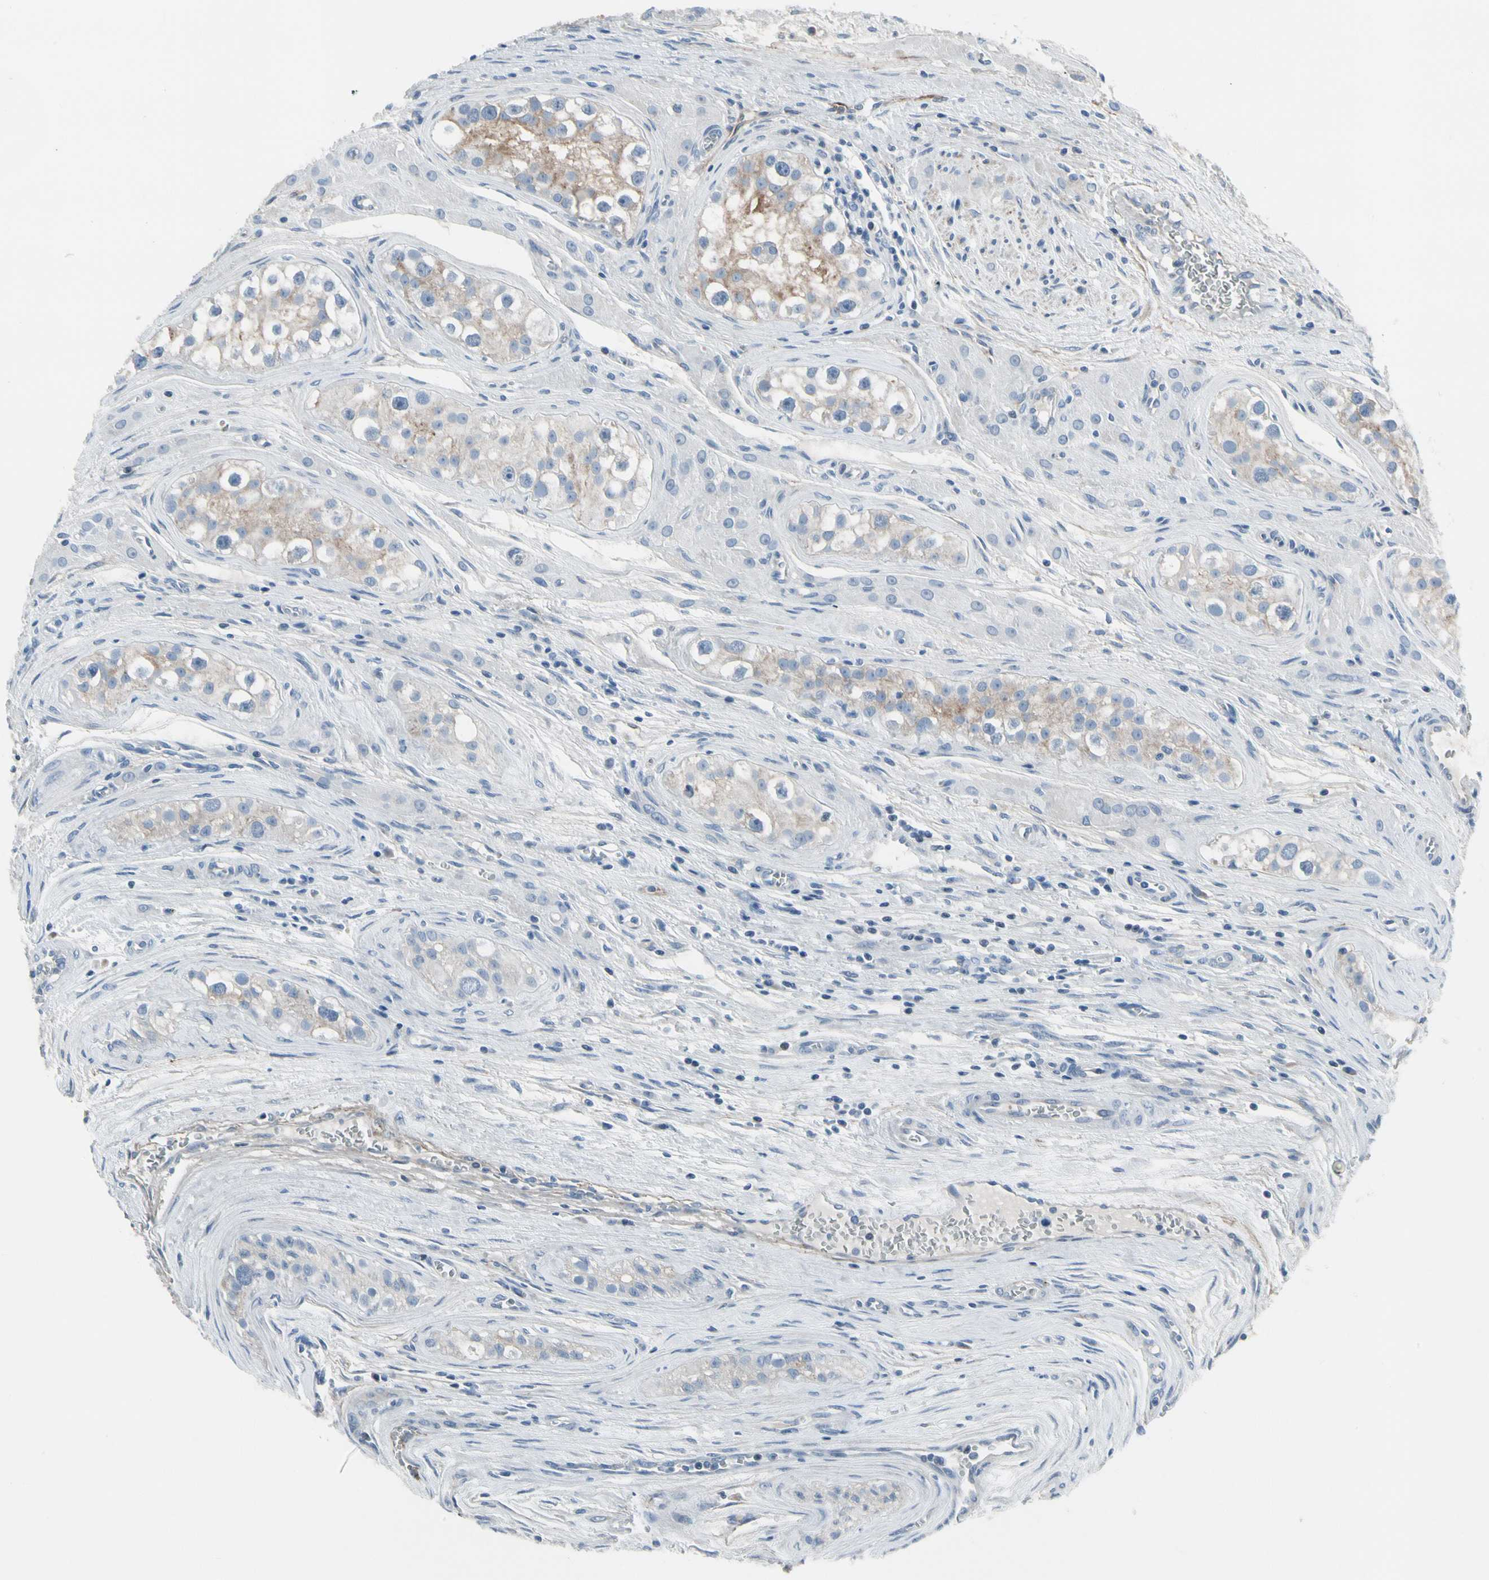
{"staining": {"intensity": "moderate", "quantity": "<25%", "location": "cytoplasmic/membranous"}, "tissue": "testis cancer", "cell_type": "Tumor cells", "image_type": "cancer", "snomed": [{"axis": "morphology", "description": "Carcinoma, Embryonal, NOS"}, {"axis": "topography", "description": "Testis"}], "caption": "Embryonal carcinoma (testis) tissue displays moderate cytoplasmic/membranous positivity in about <25% of tumor cells, visualized by immunohistochemistry.", "gene": "PIGR", "patient": {"sex": "male", "age": 28}}